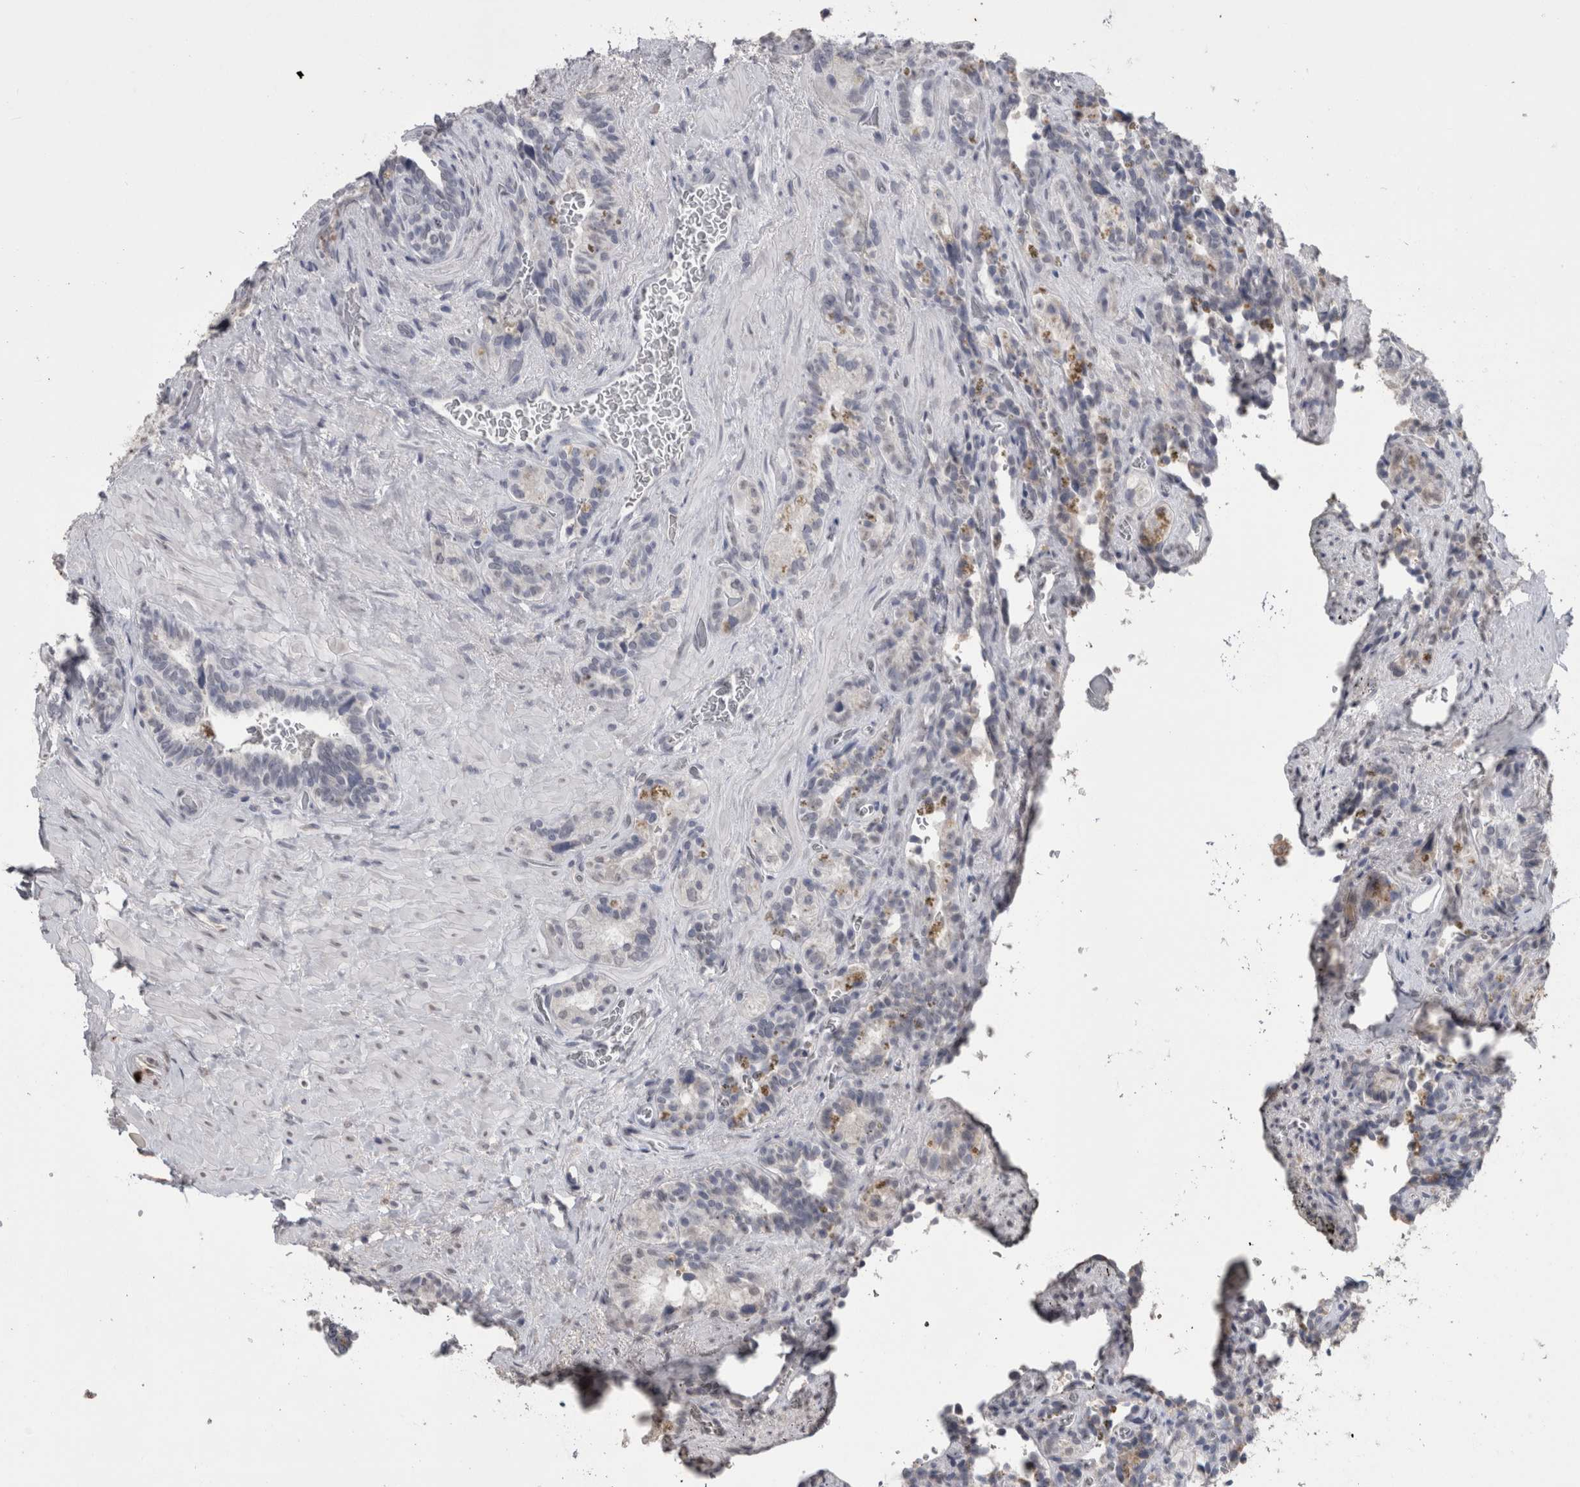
{"staining": {"intensity": "weak", "quantity": "<25%", "location": "cytoplasmic/membranous"}, "tissue": "seminal vesicle", "cell_type": "Glandular cells", "image_type": "normal", "snomed": [{"axis": "morphology", "description": "Normal tissue, NOS"}, {"axis": "topography", "description": "Prostate"}, {"axis": "topography", "description": "Seminal veicle"}], "caption": "Immunohistochemistry (IHC) of unremarkable human seminal vesicle demonstrates no staining in glandular cells. (DAB IHC with hematoxylin counter stain).", "gene": "PAX5", "patient": {"sex": "male", "age": 67}}